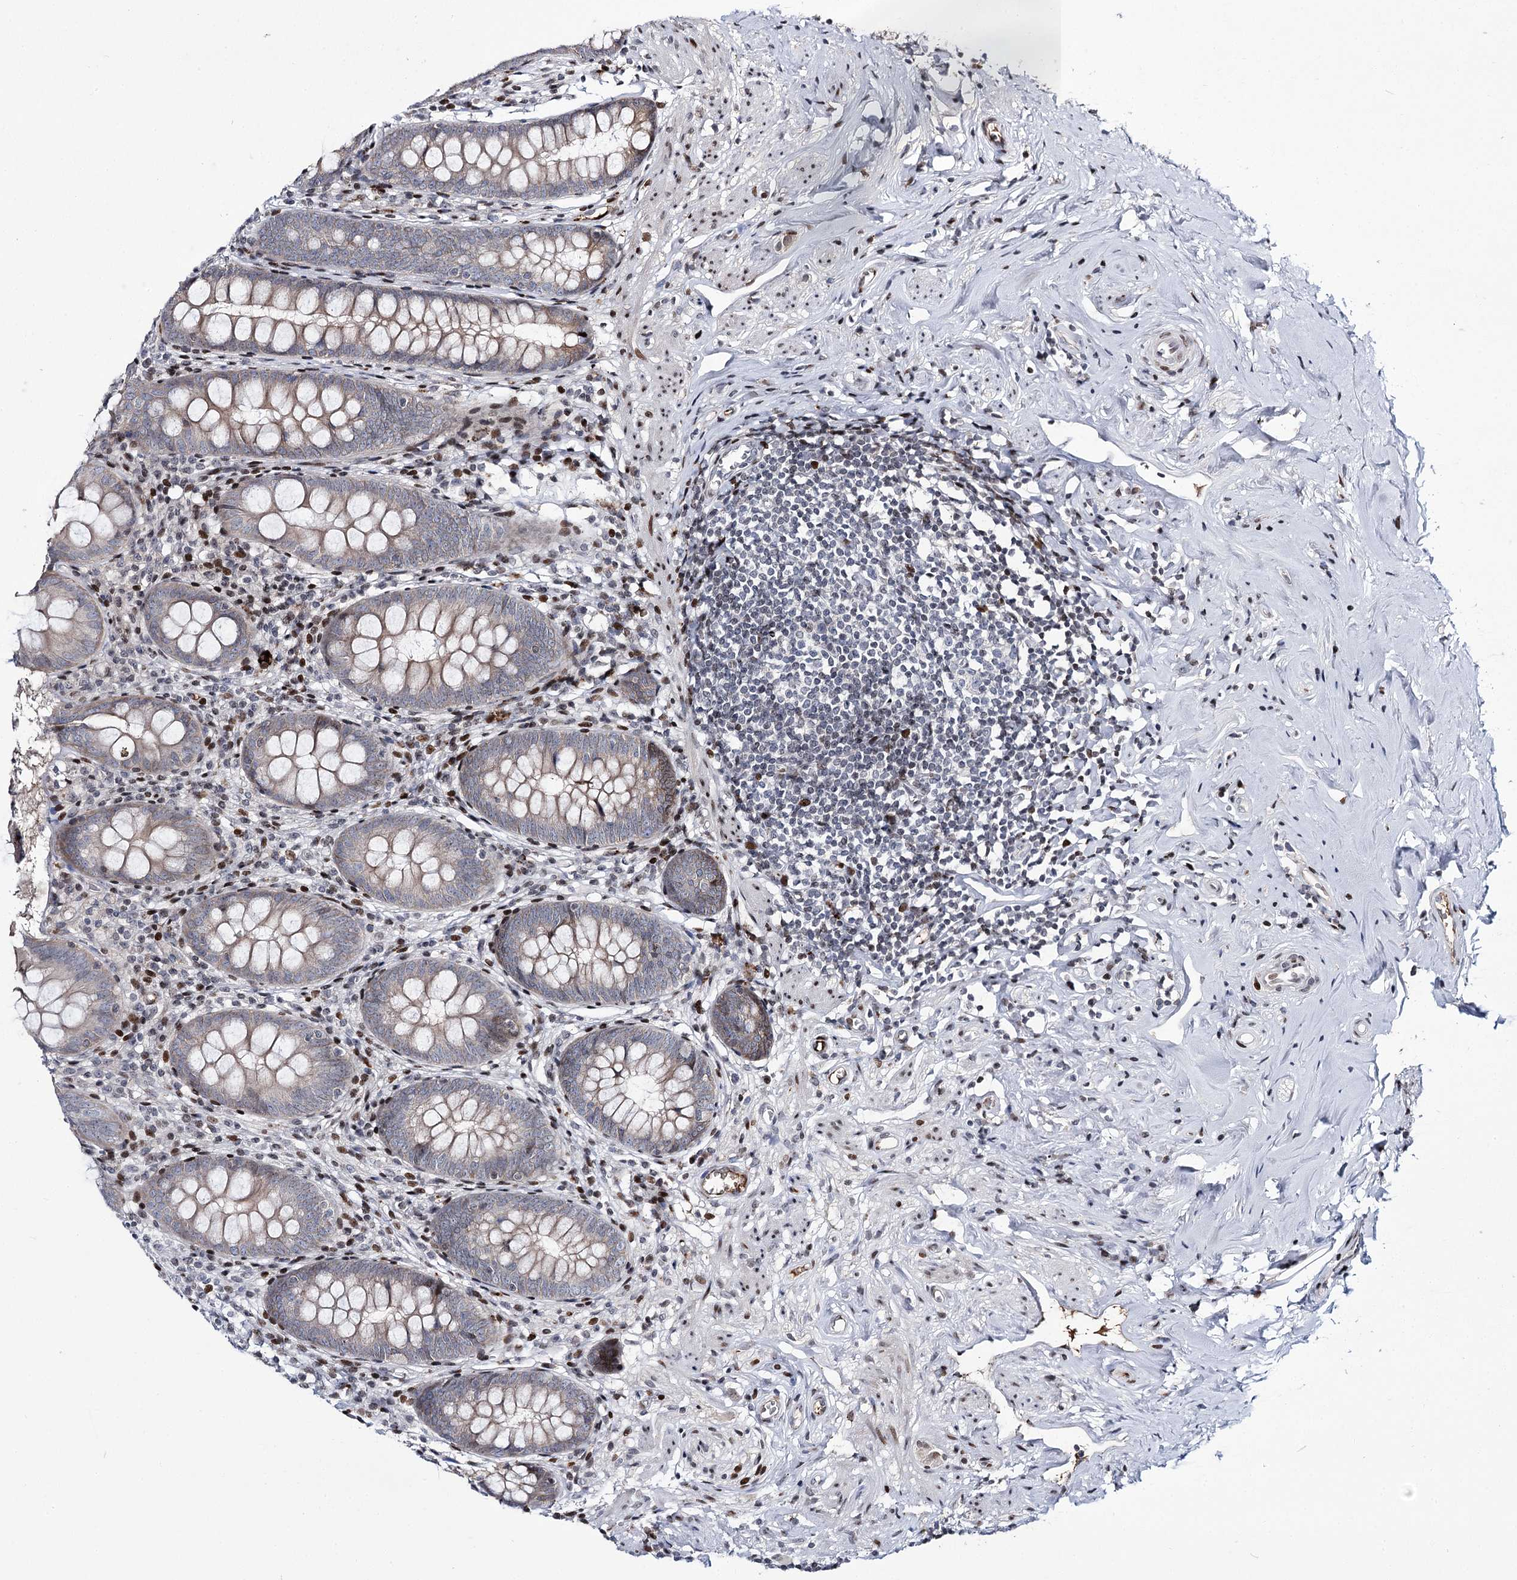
{"staining": {"intensity": "moderate", "quantity": "<25%", "location": "cytoplasmic/membranous,nuclear"}, "tissue": "appendix", "cell_type": "Glandular cells", "image_type": "normal", "snomed": [{"axis": "morphology", "description": "Normal tissue, NOS"}, {"axis": "topography", "description": "Appendix"}], "caption": "Immunohistochemical staining of normal human appendix displays moderate cytoplasmic/membranous,nuclear protein expression in approximately <25% of glandular cells.", "gene": "ITFG2", "patient": {"sex": "female", "age": 51}}